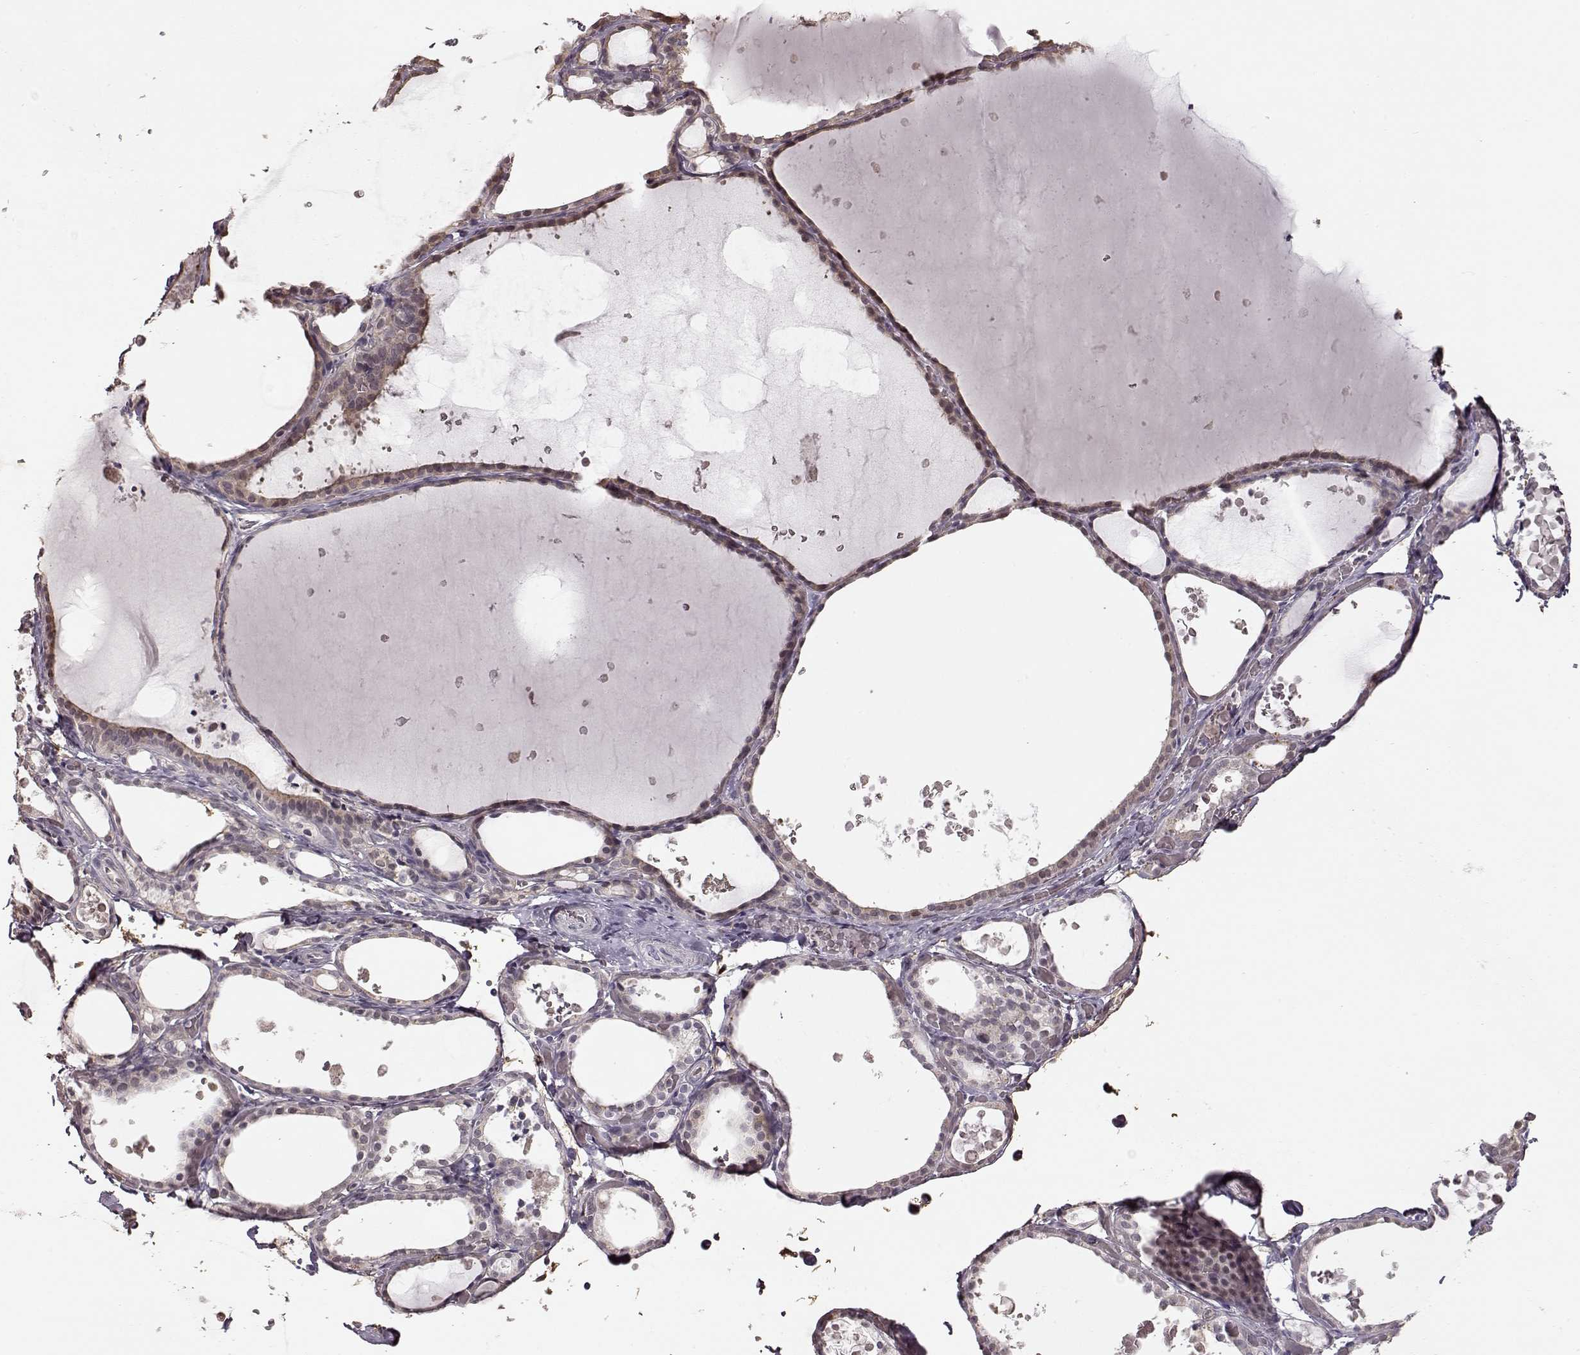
{"staining": {"intensity": "weak", "quantity": "<25%", "location": "cytoplasmic/membranous"}, "tissue": "thyroid gland", "cell_type": "Glandular cells", "image_type": "normal", "snomed": [{"axis": "morphology", "description": "Normal tissue, NOS"}, {"axis": "topography", "description": "Thyroid gland"}], "caption": "High magnification brightfield microscopy of unremarkable thyroid gland stained with DAB (3,3'-diaminobenzidine) (brown) and counterstained with hematoxylin (blue): glandular cells show no significant positivity. Brightfield microscopy of immunohistochemistry (IHC) stained with DAB (3,3'-diaminobenzidine) (brown) and hematoxylin (blue), captured at high magnification.", "gene": "CRB1", "patient": {"sex": "female", "age": 56}}